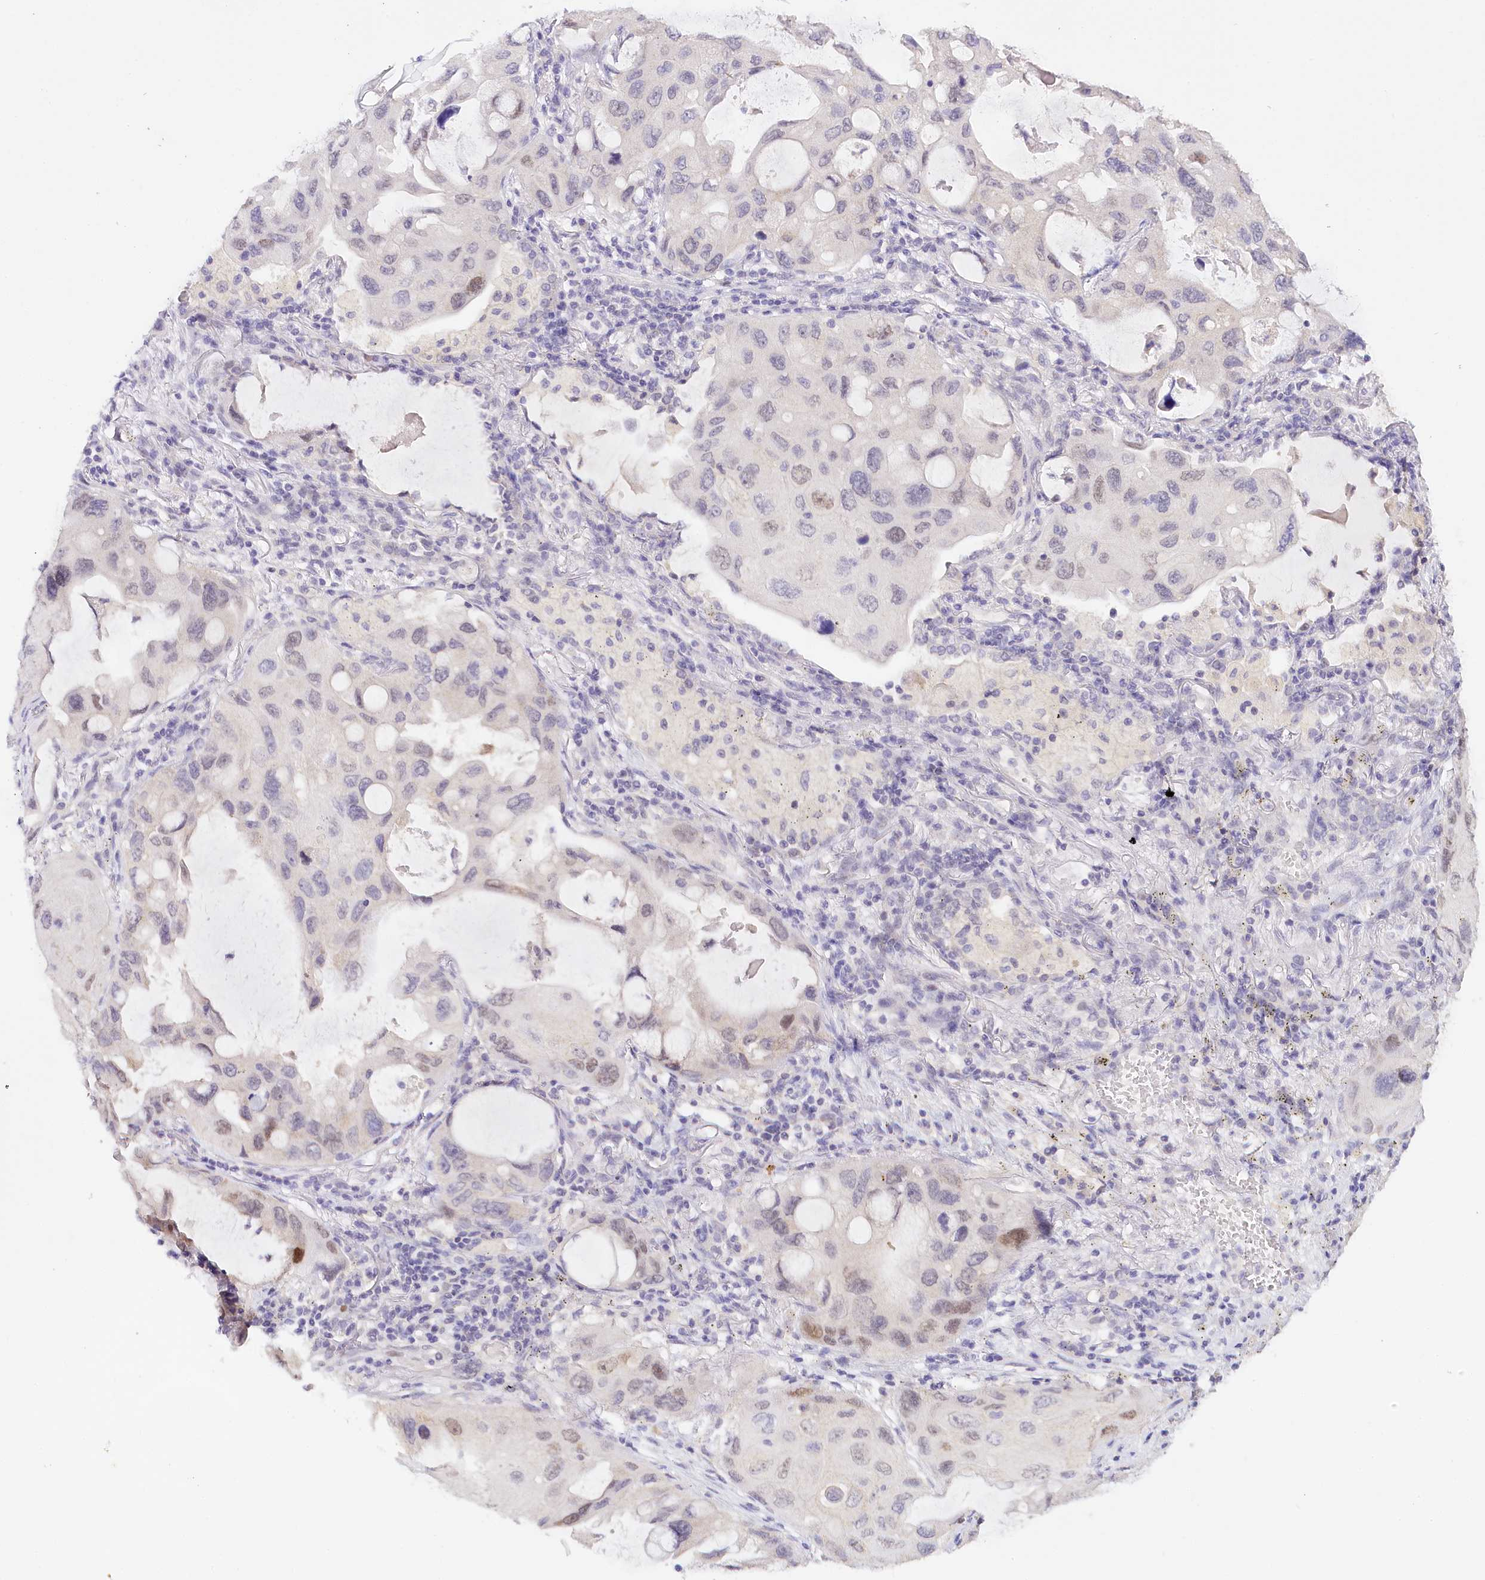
{"staining": {"intensity": "moderate", "quantity": "<25%", "location": "nuclear"}, "tissue": "lung cancer", "cell_type": "Tumor cells", "image_type": "cancer", "snomed": [{"axis": "morphology", "description": "Squamous cell carcinoma, NOS"}, {"axis": "topography", "description": "Lung"}], "caption": "Human squamous cell carcinoma (lung) stained with a protein marker exhibits moderate staining in tumor cells.", "gene": "TP53", "patient": {"sex": "female", "age": 73}}